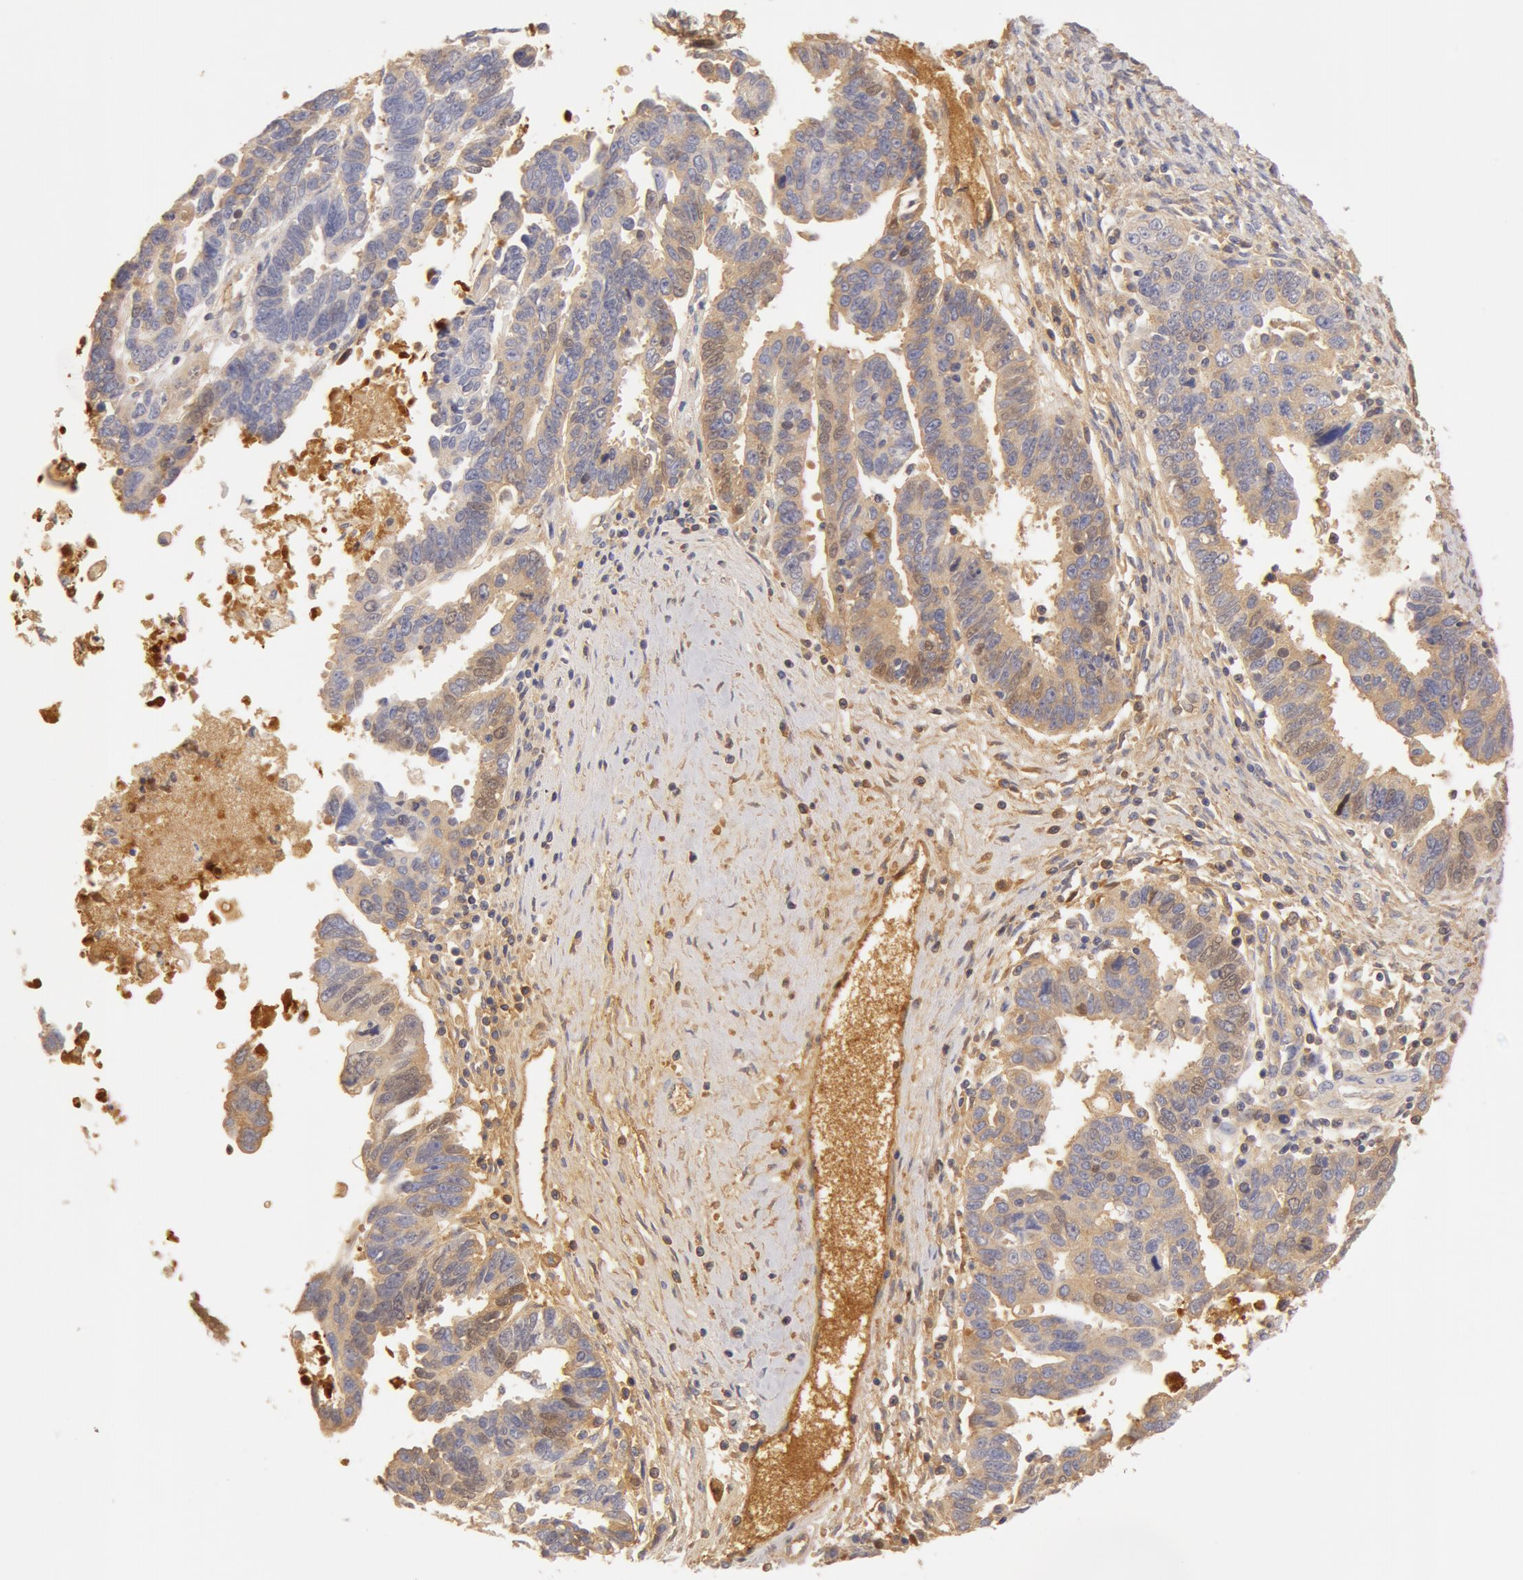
{"staining": {"intensity": "weak", "quantity": "25%-75%", "location": "cytoplasmic/membranous,nuclear"}, "tissue": "ovarian cancer", "cell_type": "Tumor cells", "image_type": "cancer", "snomed": [{"axis": "morphology", "description": "Carcinoma, endometroid"}, {"axis": "morphology", "description": "Cystadenocarcinoma, serous, NOS"}, {"axis": "topography", "description": "Ovary"}], "caption": "Weak cytoplasmic/membranous and nuclear staining for a protein is seen in about 25%-75% of tumor cells of ovarian cancer (serous cystadenocarcinoma) using immunohistochemistry (IHC).", "gene": "GC", "patient": {"sex": "female", "age": 45}}